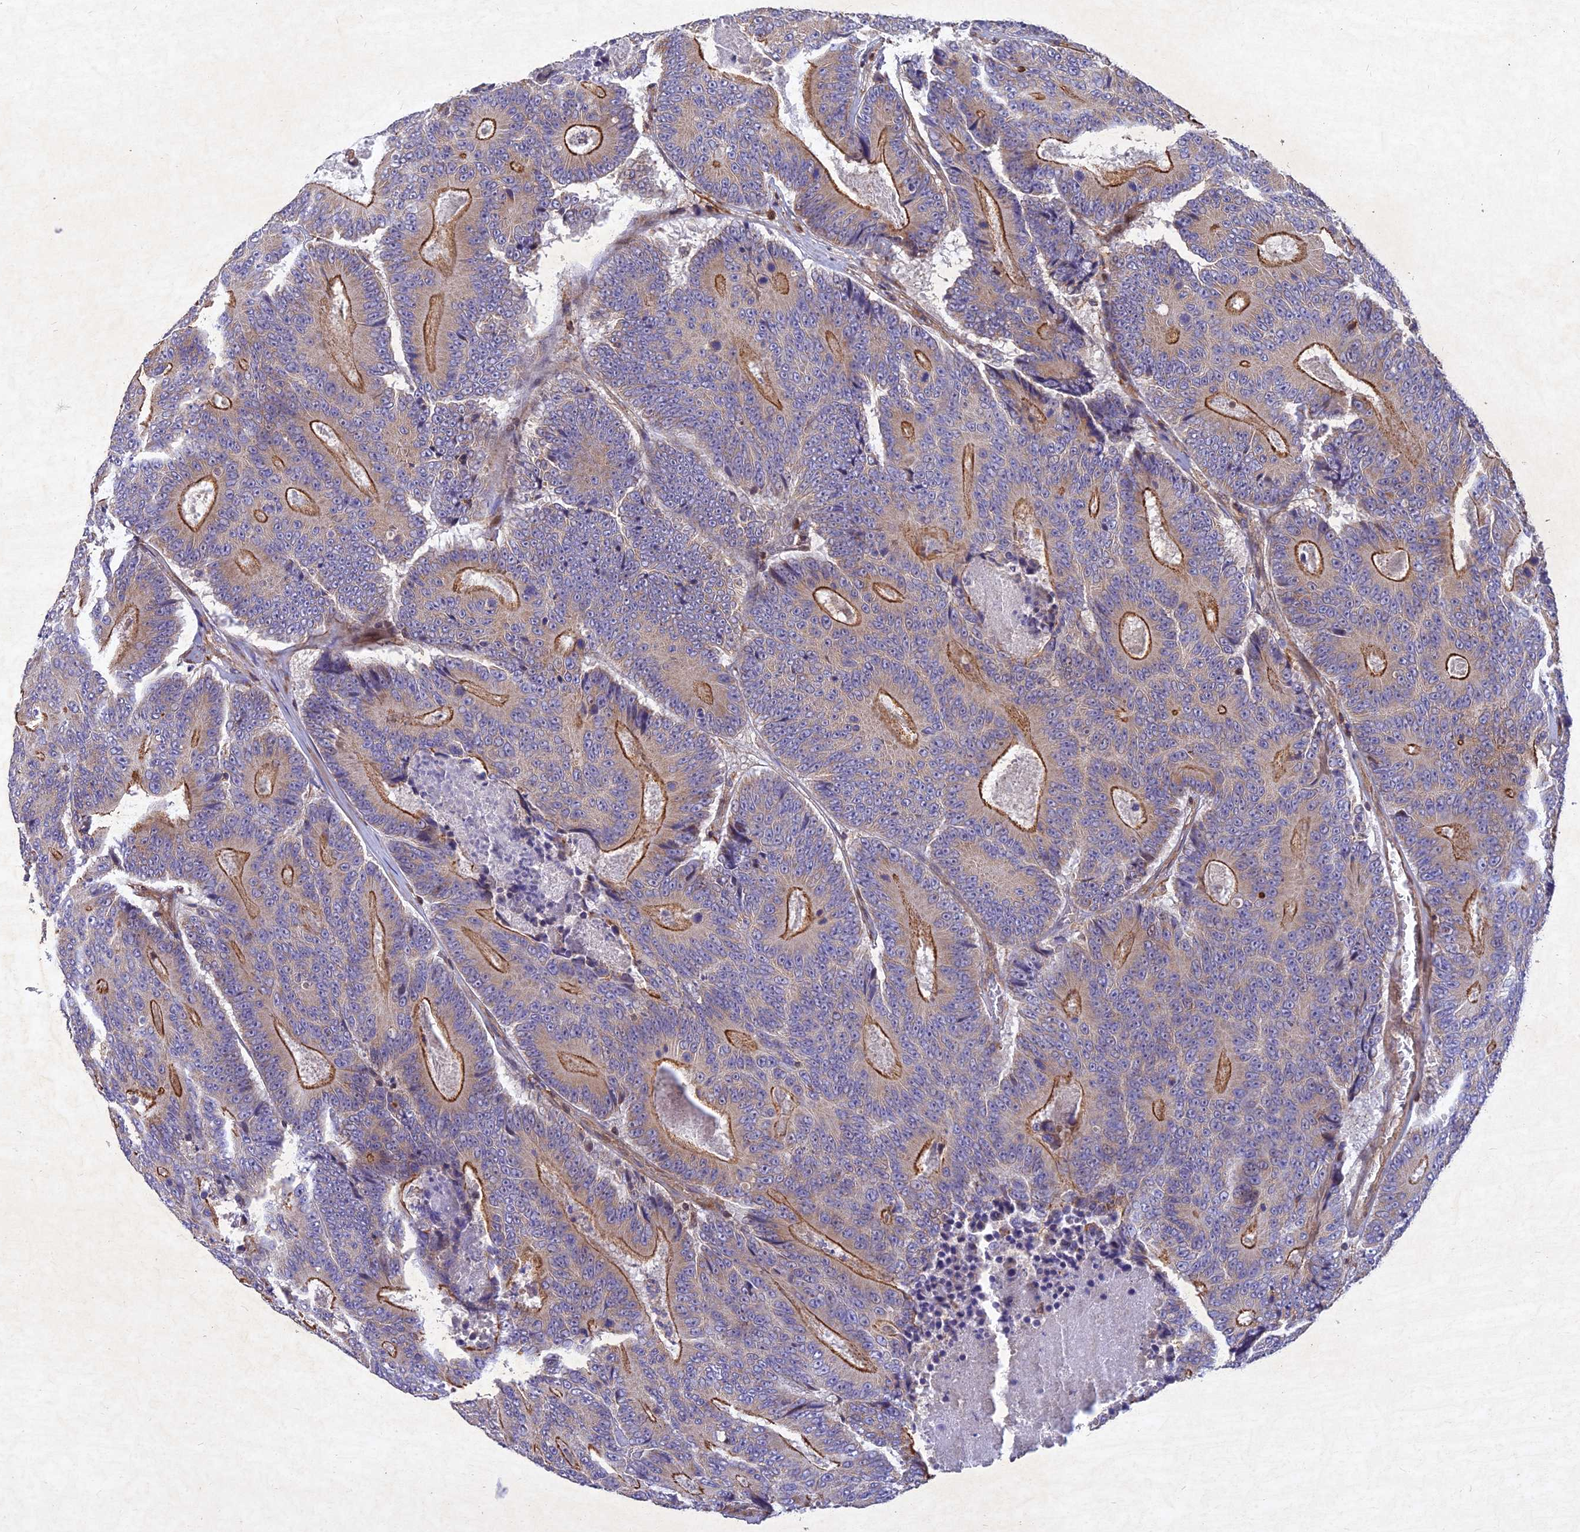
{"staining": {"intensity": "moderate", "quantity": "25%-75%", "location": "cytoplasmic/membranous"}, "tissue": "colorectal cancer", "cell_type": "Tumor cells", "image_type": "cancer", "snomed": [{"axis": "morphology", "description": "Adenocarcinoma, NOS"}, {"axis": "topography", "description": "Colon"}], "caption": "IHC (DAB (3,3'-diaminobenzidine)) staining of adenocarcinoma (colorectal) shows moderate cytoplasmic/membranous protein staining in about 25%-75% of tumor cells.", "gene": "RELCH", "patient": {"sex": "male", "age": 83}}